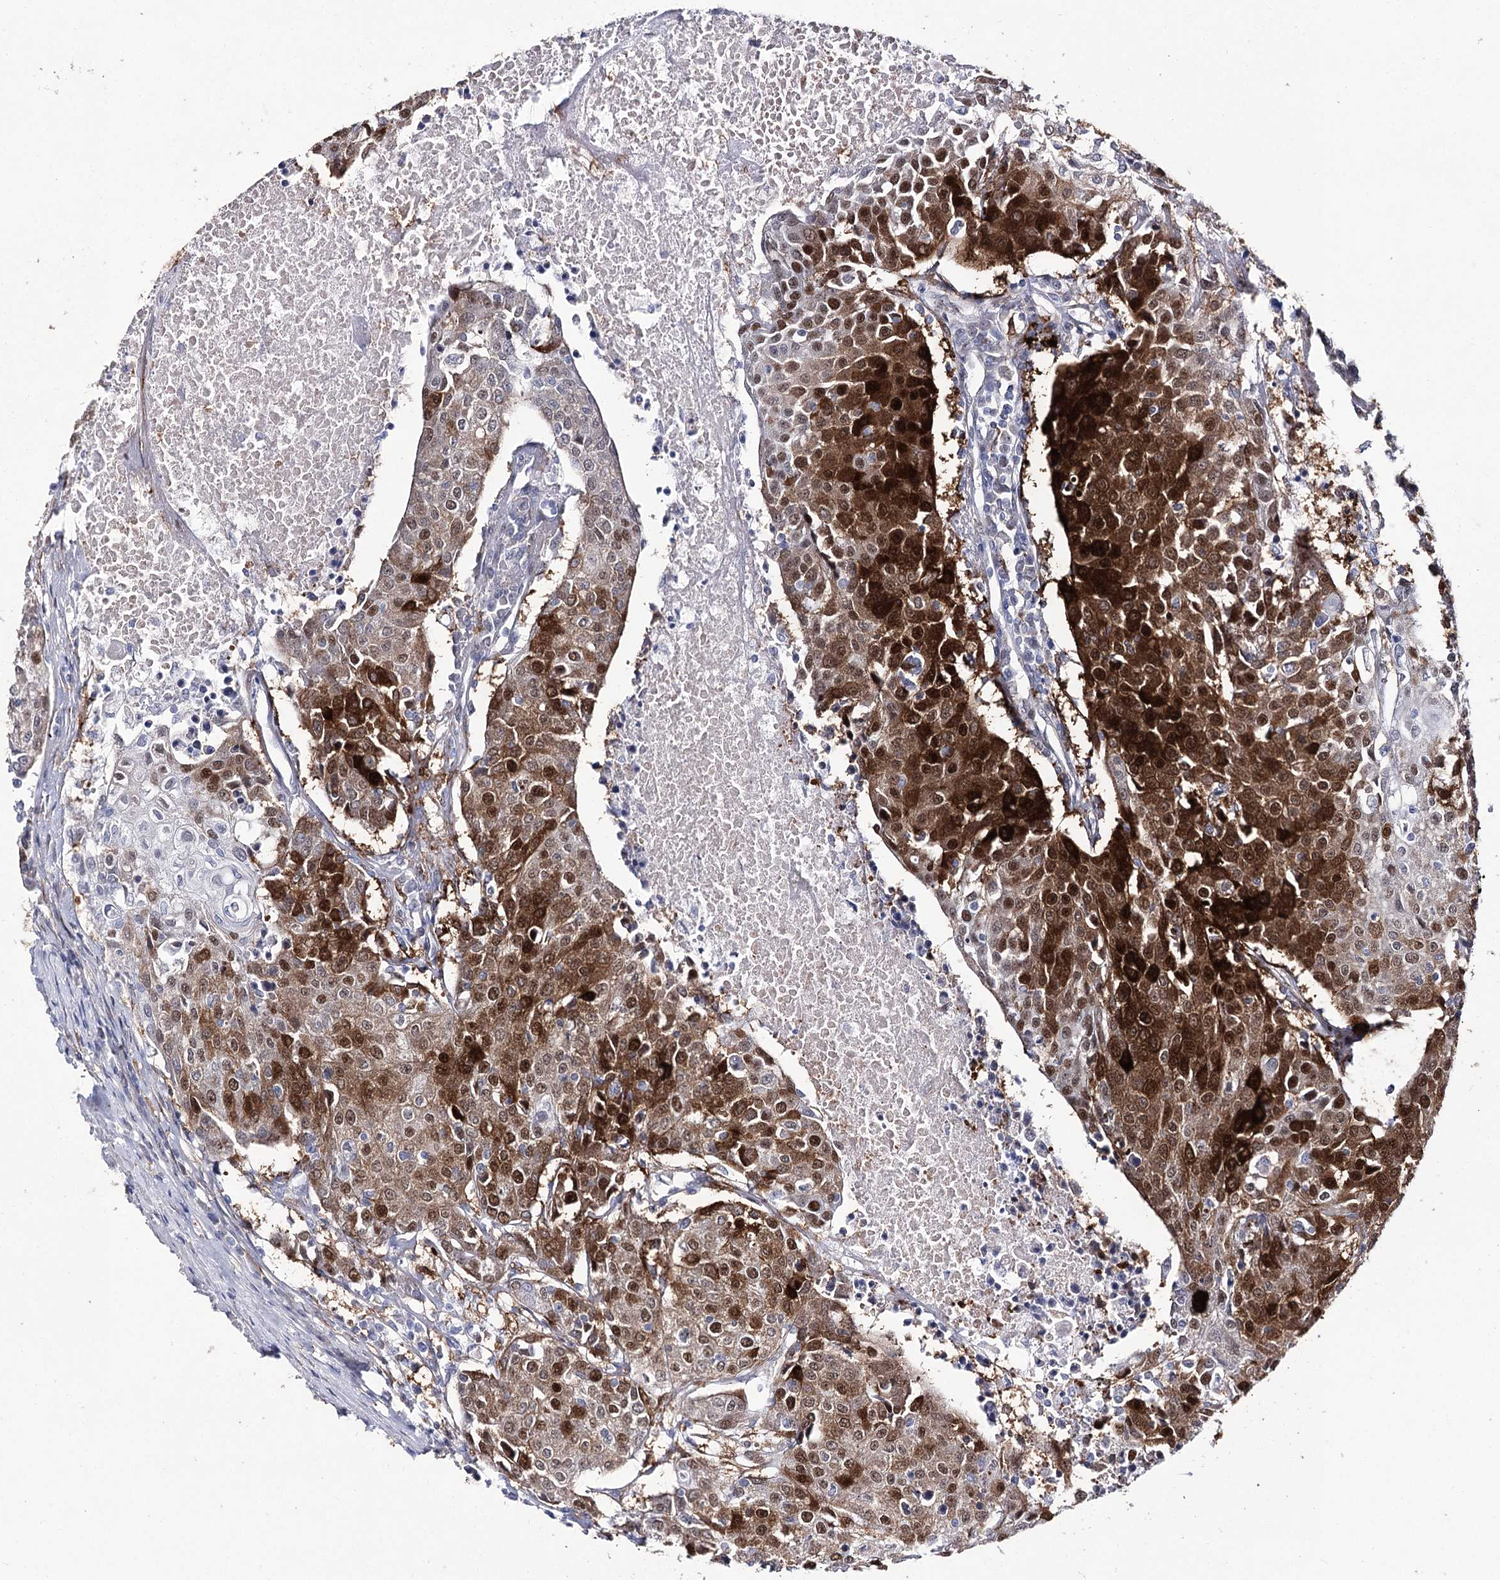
{"staining": {"intensity": "strong", "quantity": ">75%", "location": "cytoplasmic/membranous,nuclear"}, "tissue": "urothelial cancer", "cell_type": "Tumor cells", "image_type": "cancer", "snomed": [{"axis": "morphology", "description": "Urothelial carcinoma, High grade"}, {"axis": "topography", "description": "Urinary bladder"}], "caption": "High-power microscopy captured an immunohistochemistry (IHC) image of urothelial cancer, revealing strong cytoplasmic/membranous and nuclear staining in about >75% of tumor cells.", "gene": "UGDH", "patient": {"sex": "female", "age": 85}}